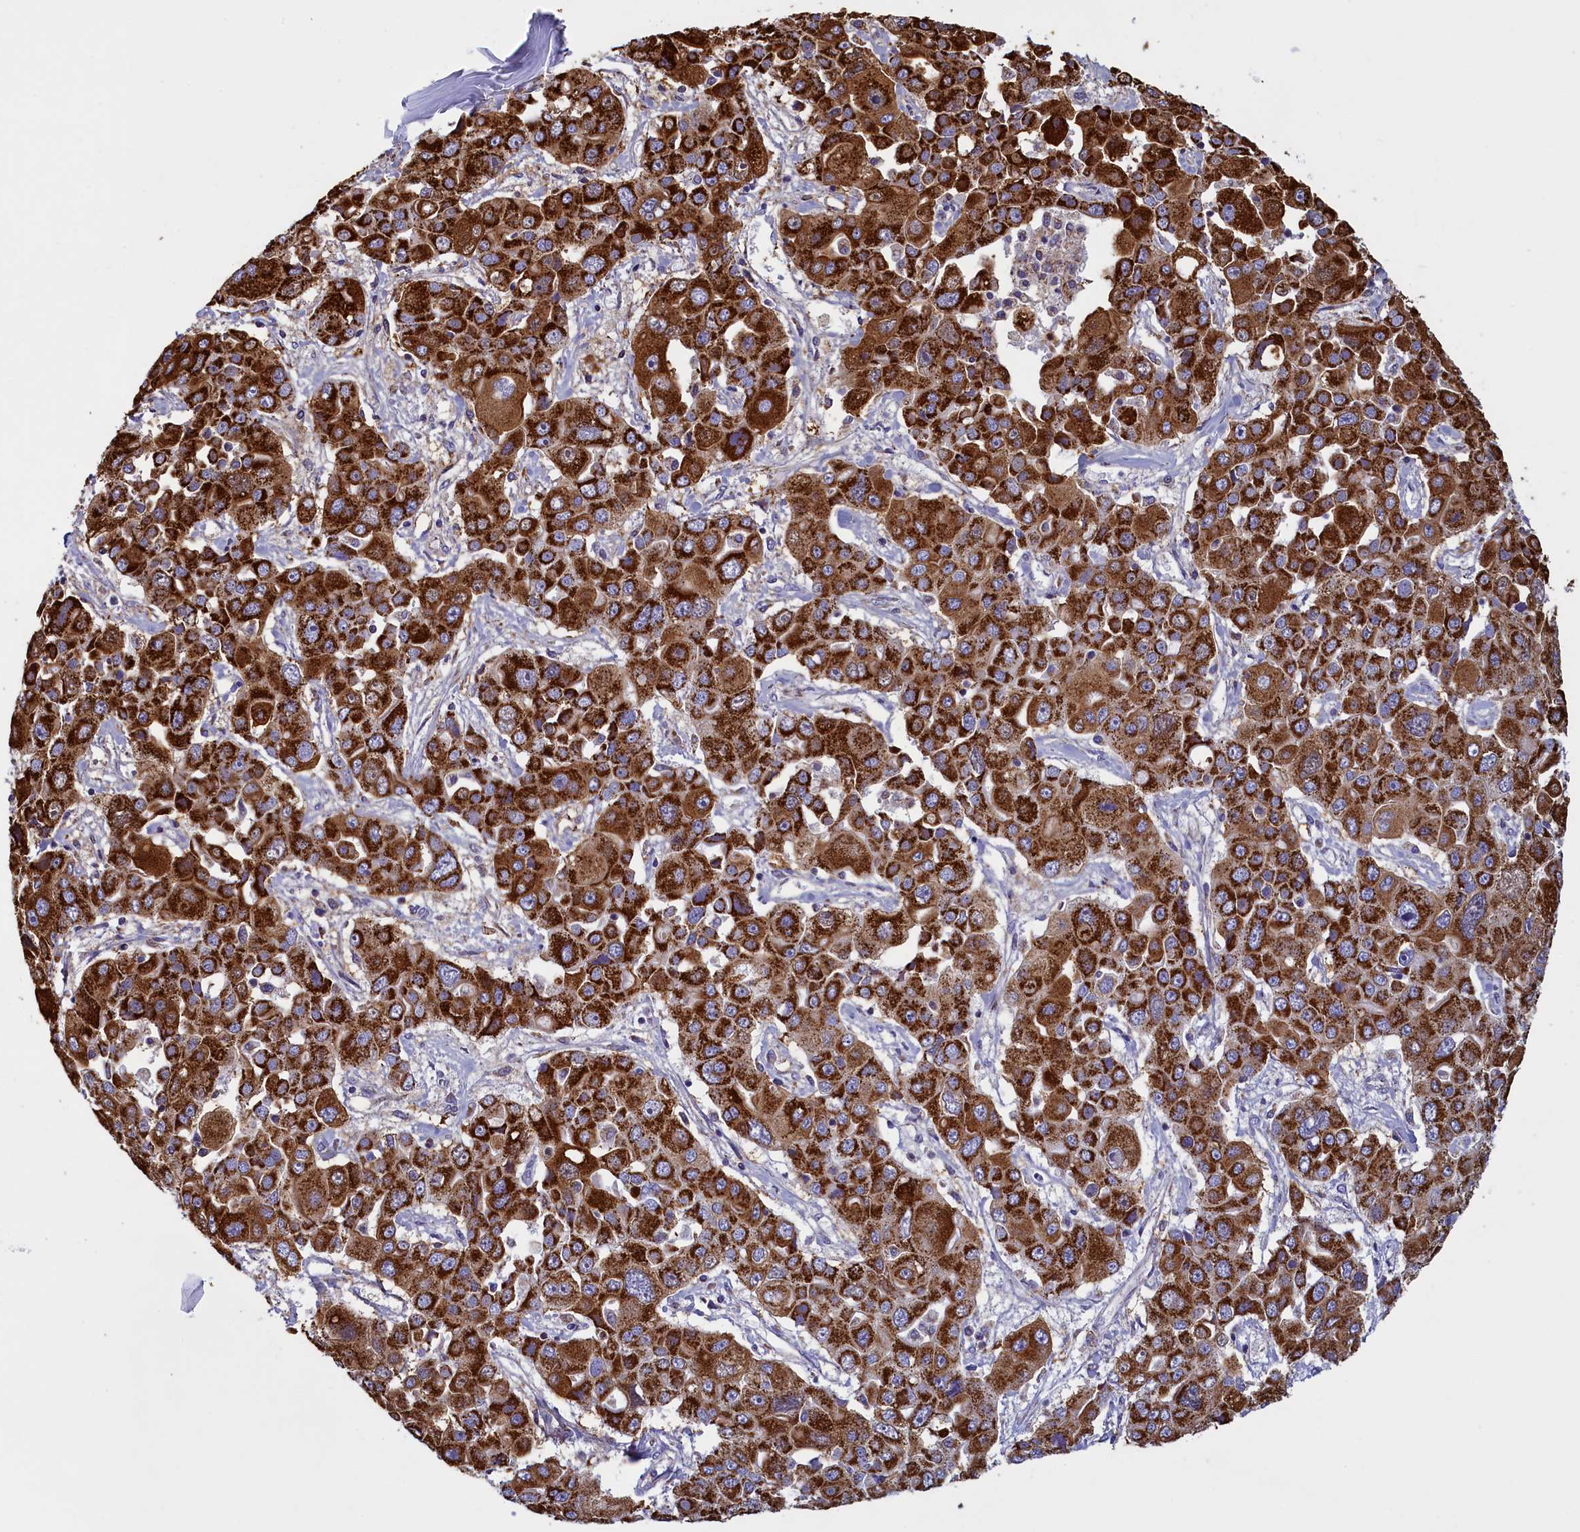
{"staining": {"intensity": "strong", "quantity": ">75%", "location": "cytoplasmic/membranous"}, "tissue": "liver cancer", "cell_type": "Tumor cells", "image_type": "cancer", "snomed": [{"axis": "morphology", "description": "Cholangiocarcinoma"}, {"axis": "topography", "description": "Liver"}], "caption": "This is an image of immunohistochemistry staining of liver cholangiocarcinoma, which shows strong positivity in the cytoplasmic/membranous of tumor cells.", "gene": "IFT122", "patient": {"sex": "male", "age": 67}}